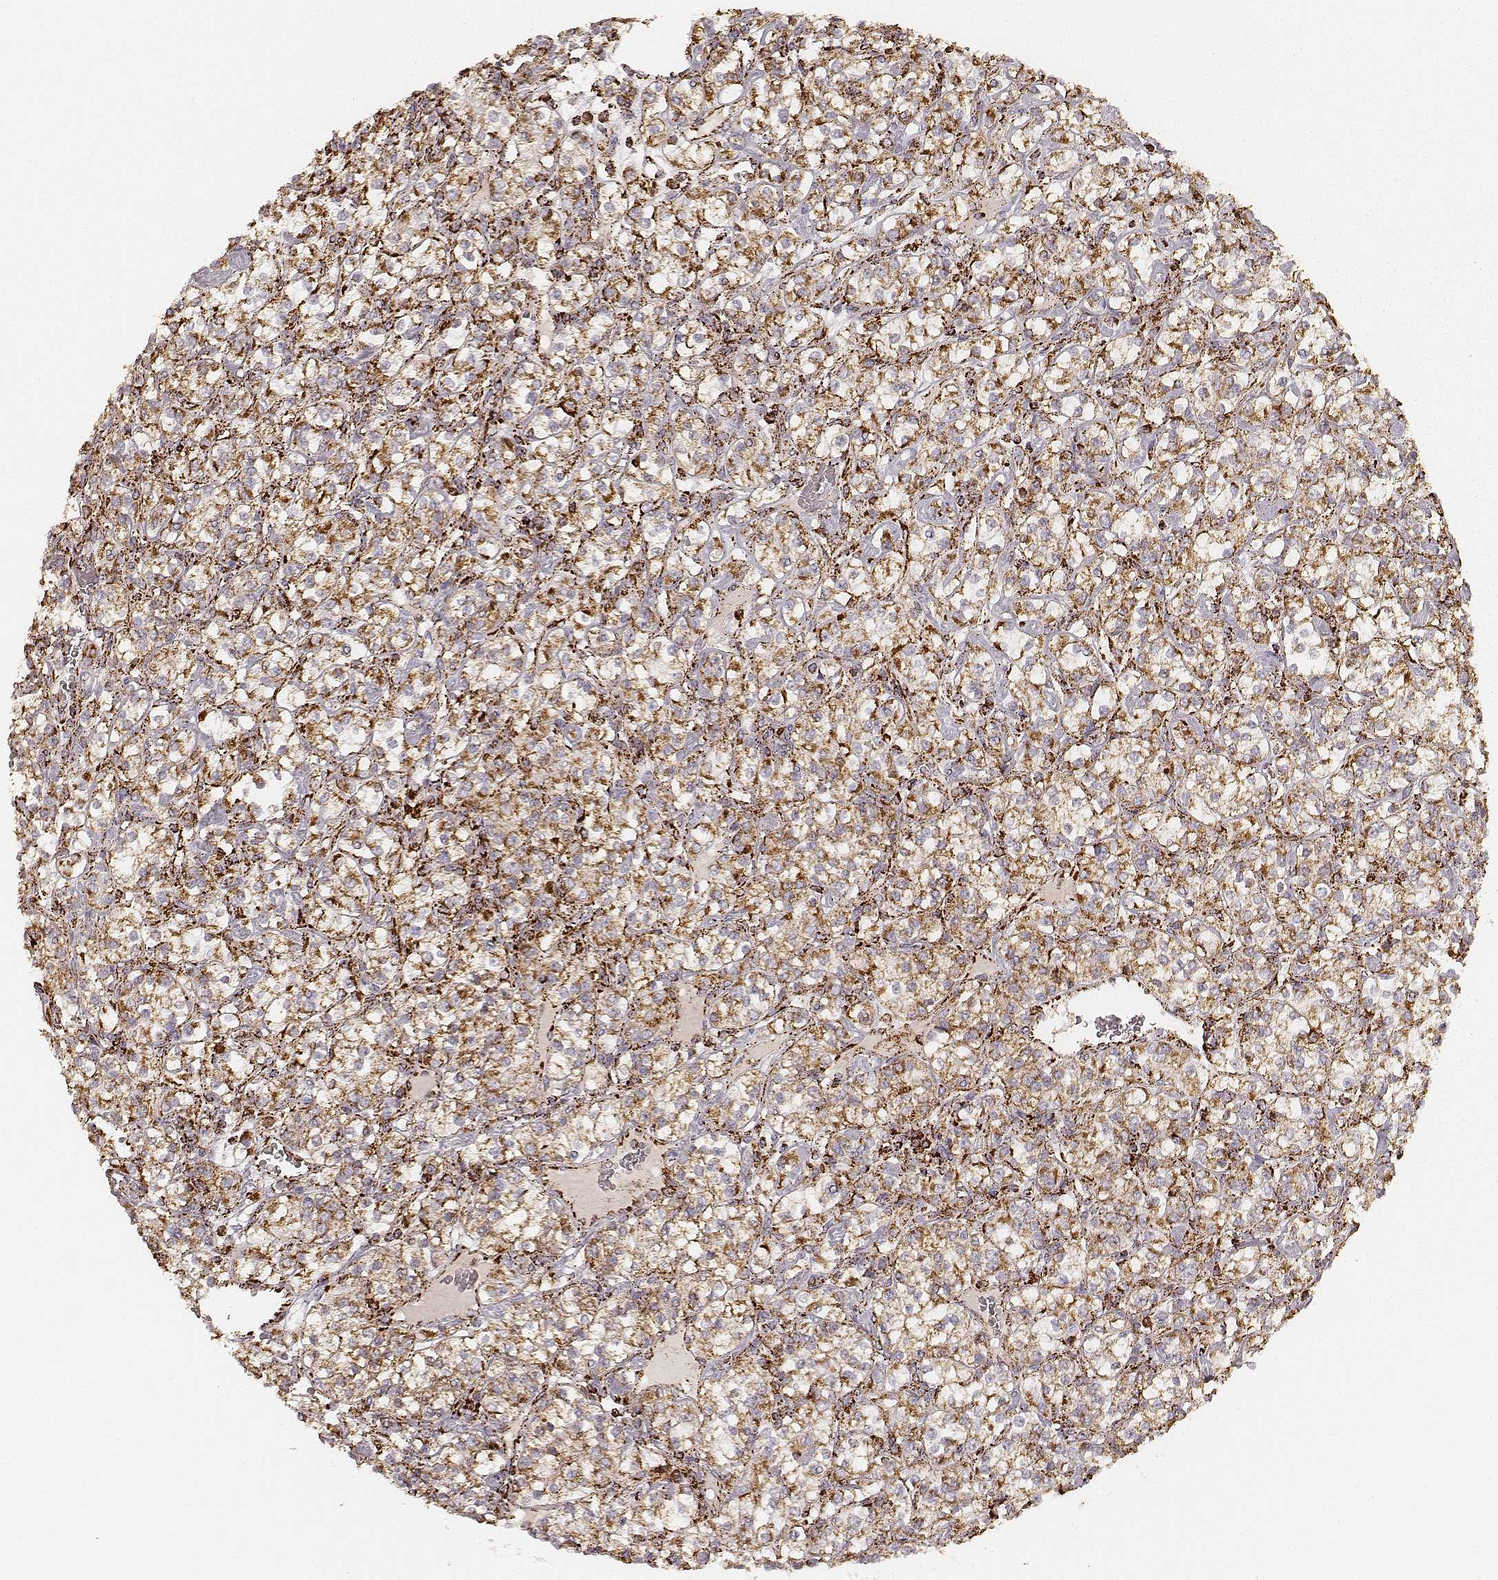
{"staining": {"intensity": "strong", "quantity": ">75%", "location": "cytoplasmic/membranous"}, "tissue": "renal cancer", "cell_type": "Tumor cells", "image_type": "cancer", "snomed": [{"axis": "morphology", "description": "Adenocarcinoma, NOS"}, {"axis": "topography", "description": "Kidney"}], "caption": "Human renal cancer (adenocarcinoma) stained with a brown dye demonstrates strong cytoplasmic/membranous positive staining in approximately >75% of tumor cells.", "gene": "CS", "patient": {"sex": "male", "age": 77}}